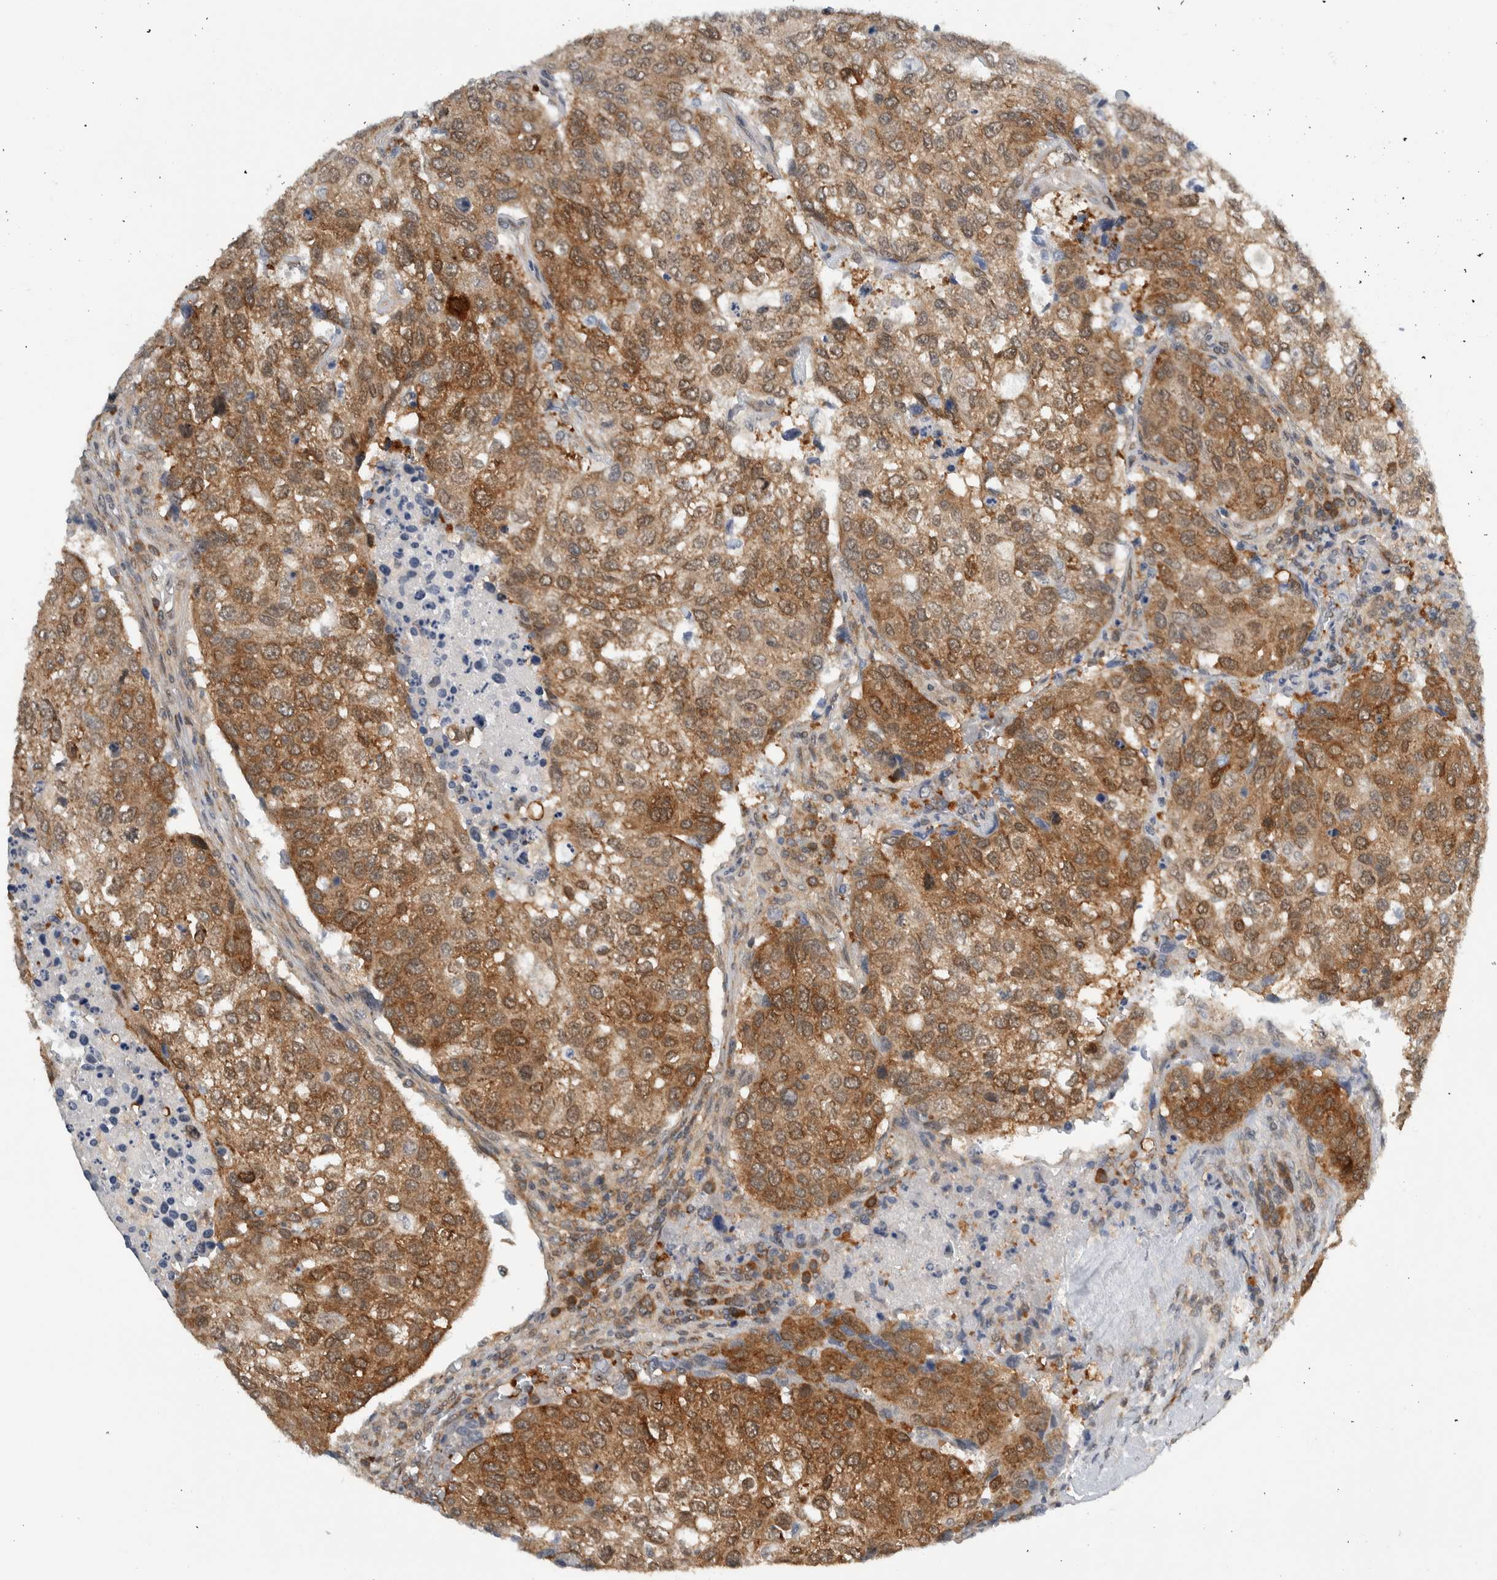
{"staining": {"intensity": "strong", "quantity": ">75%", "location": "cytoplasmic/membranous"}, "tissue": "urothelial cancer", "cell_type": "Tumor cells", "image_type": "cancer", "snomed": [{"axis": "morphology", "description": "Urothelial carcinoma, High grade"}, {"axis": "topography", "description": "Lymph node"}, {"axis": "topography", "description": "Urinary bladder"}], "caption": "Immunohistochemistry (DAB (3,3'-diaminobenzidine)) staining of human urothelial carcinoma (high-grade) shows strong cytoplasmic/membranous protein expression in about >75% of tumor cells. The staining is performed using DAB brown chromogen to label protein expression. The nuclei are counter-stained blue using hematoxylin.", "gene": "CCDC43", "patient": {"sex": "male", "age": 51}}